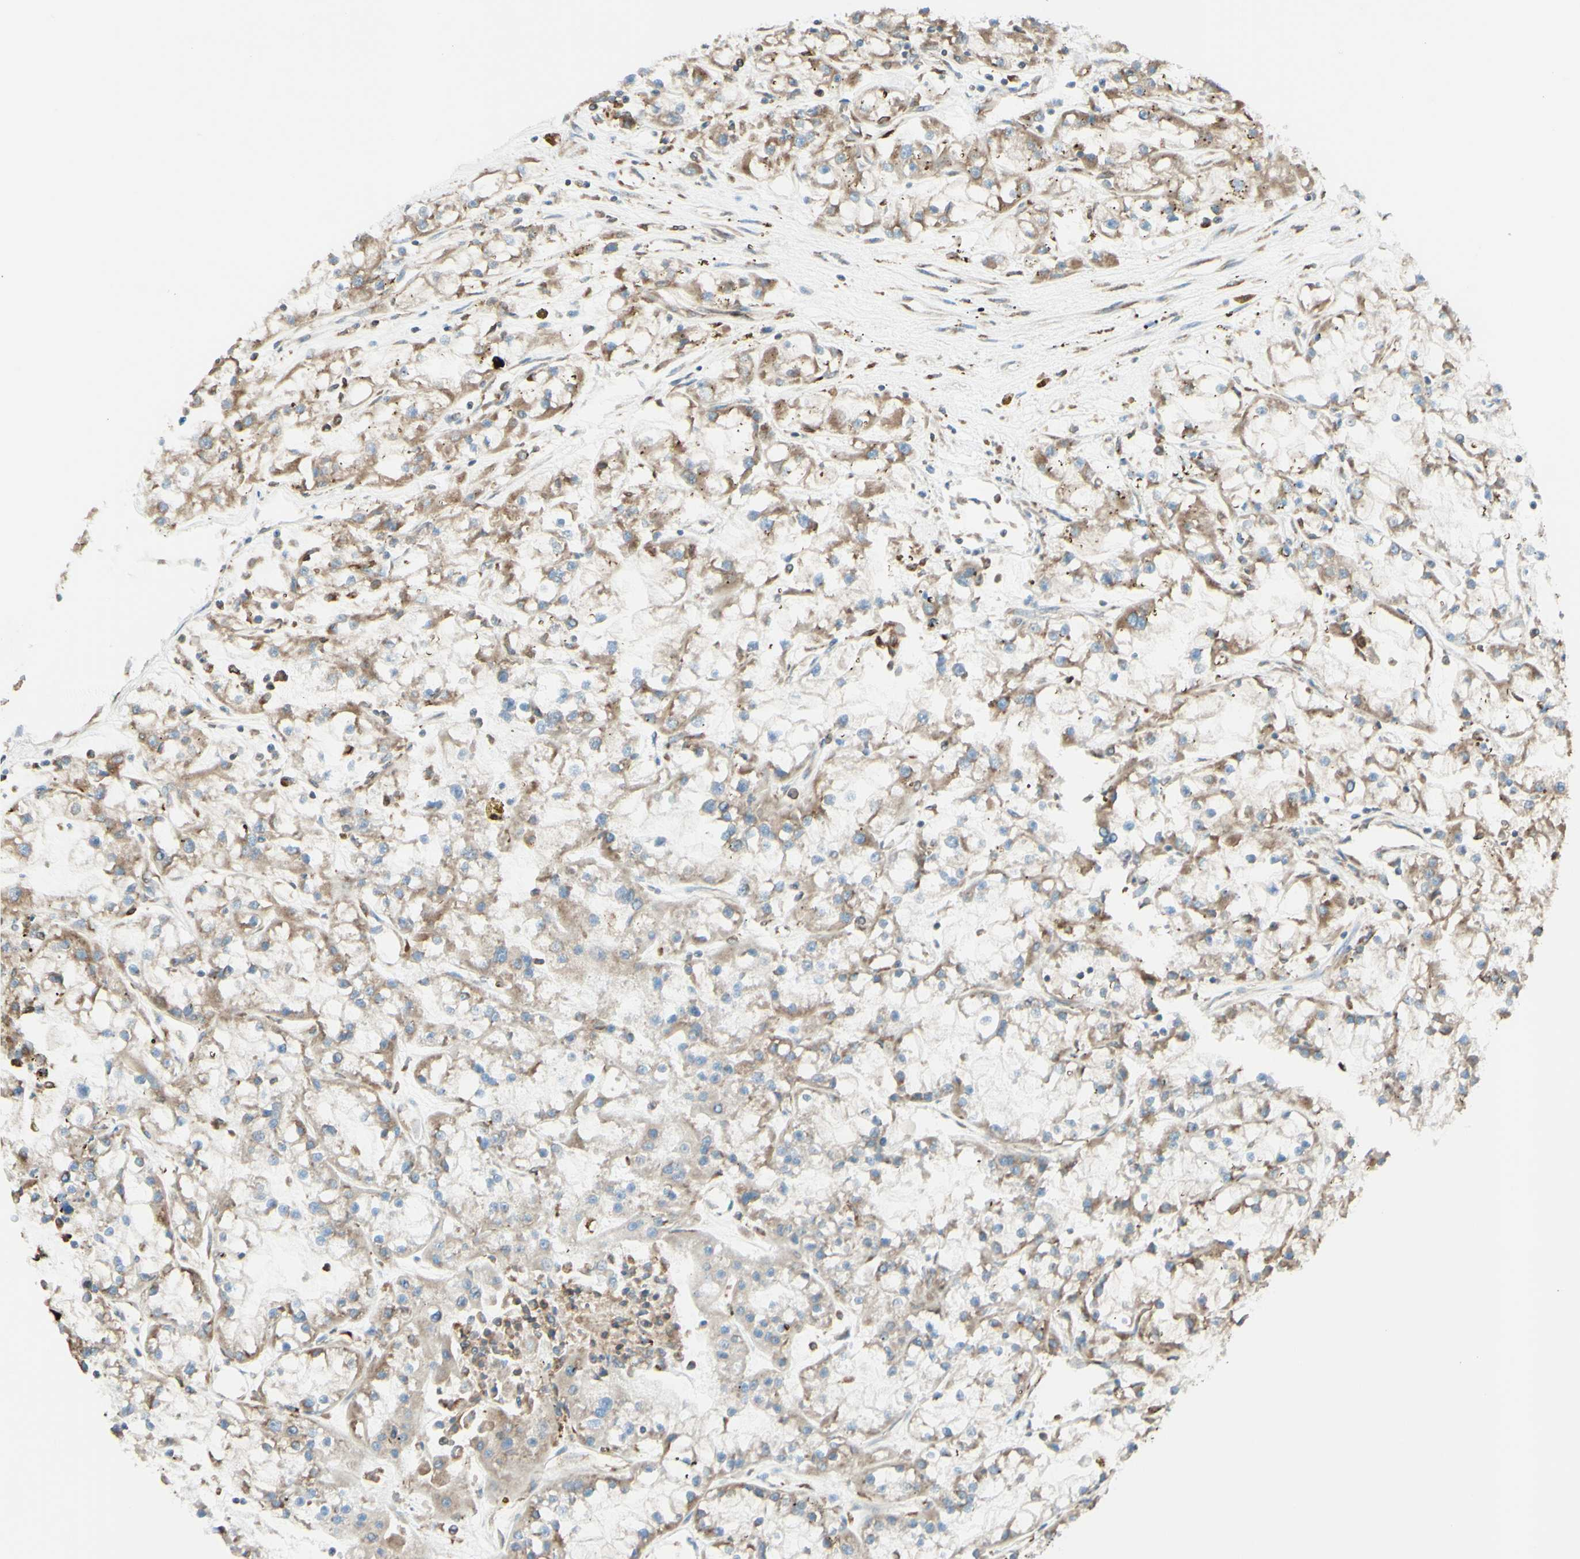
{"staining": {"intensity": "moderate", "quantity": ">75%", "location": "cytoplasmic/membranous"}, "tissue": "renal cancer", "cell_type": "Tumor cells", "image_type": "cancer", "snomed": [{"axis": "morphology", "description": "Adenocarcinoma, NOS"}, {"axis": "topography", "description": "Kidney"}], "caption": "About >75% of tumor cells in renal cancer reveal moderate cytoplasmic/membranous protein positivity as visualized by brown immunohistochemical staining.", "gene": "DNAJB11", "patient": {"sex": "female", "age": 52}}